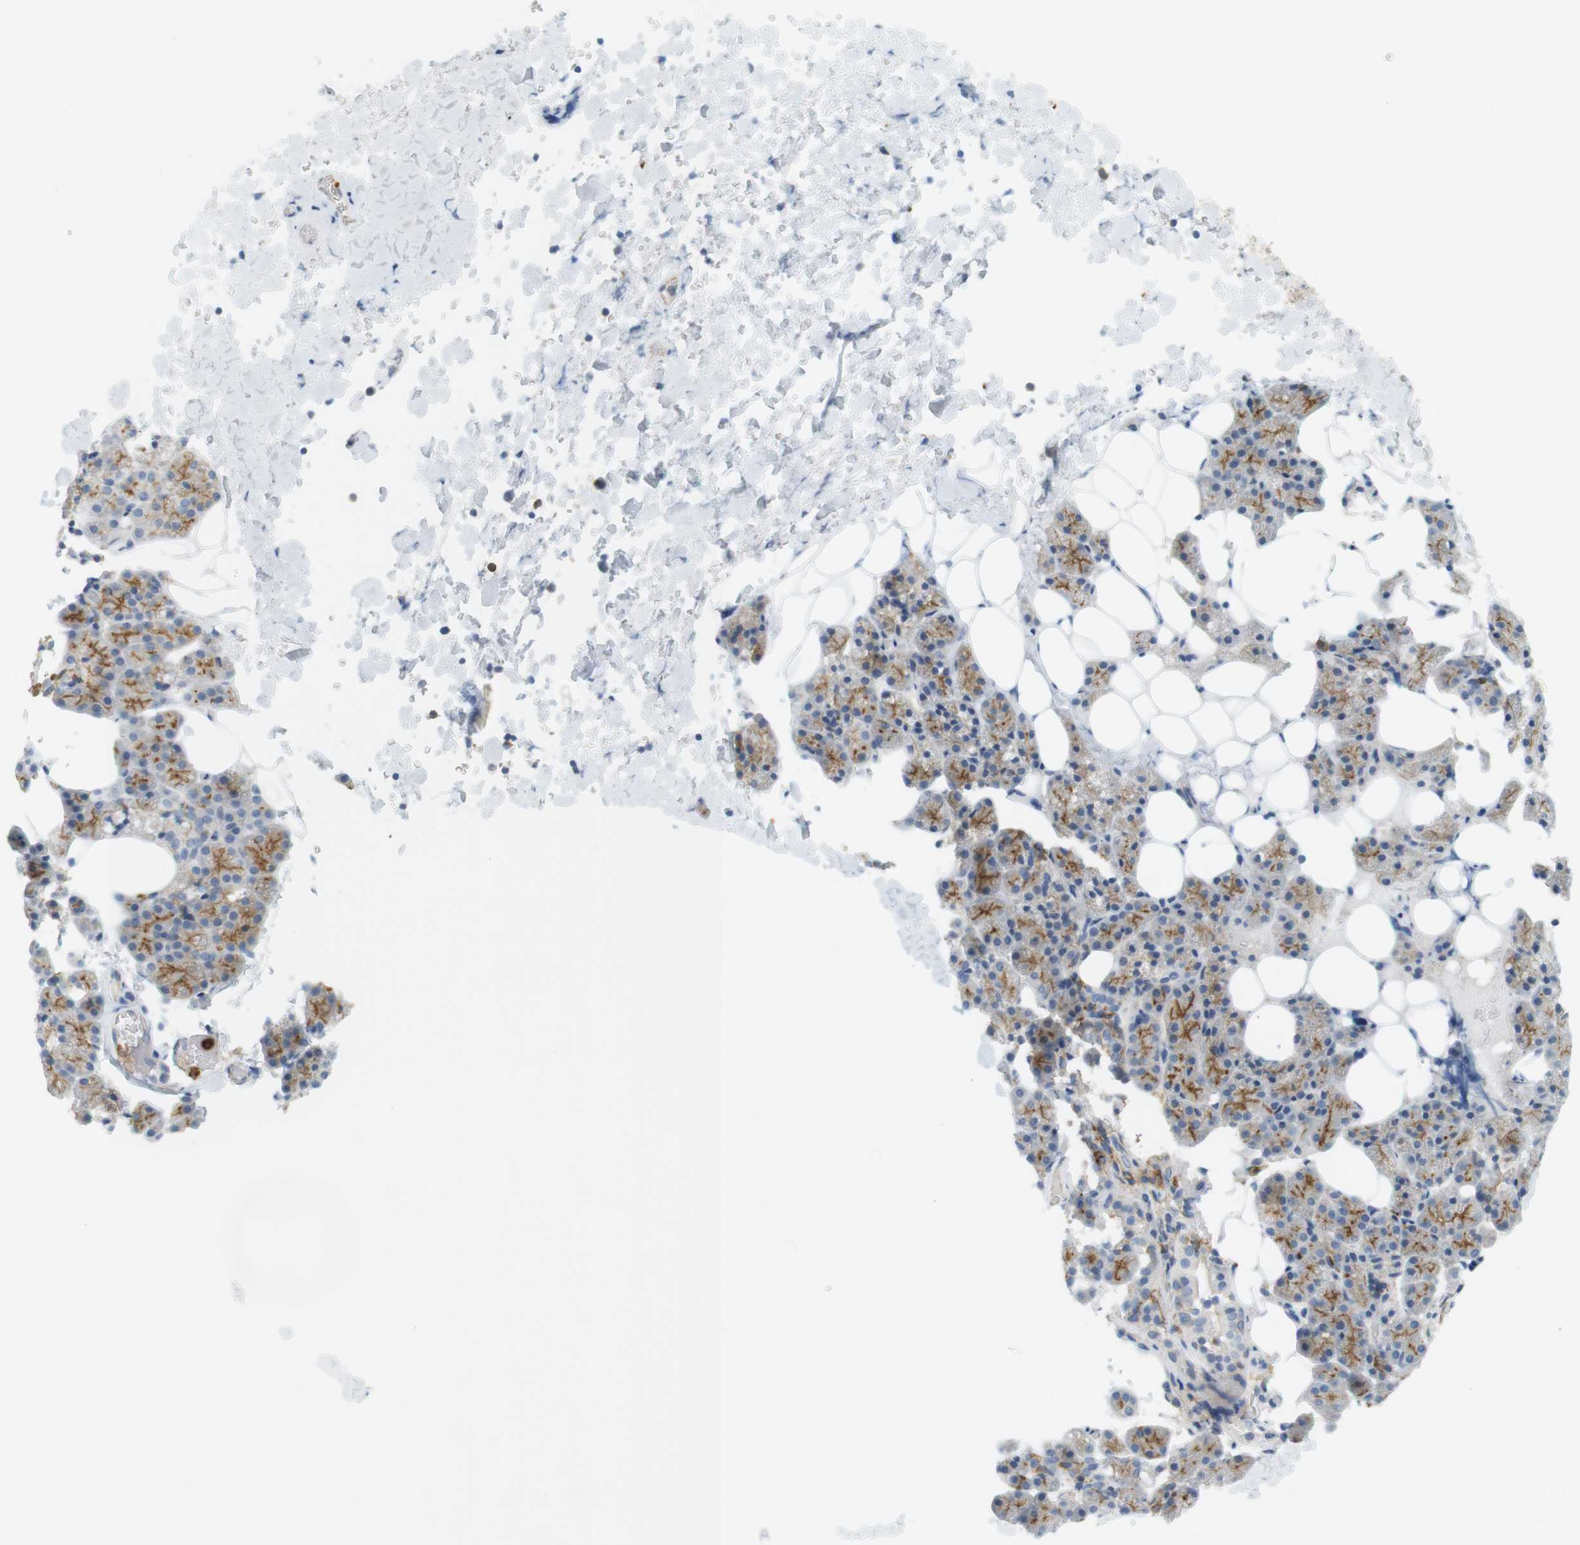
{"staining": {"intensity": "moderate", "quantity": "25%-75%", "location": "cytoplasmic/membranous"}, "tissue": "salivary gland", "cell_type": "Glandular cells", "image_type": "normal", "snomed": [{"axis": "morphology", "description": "Normal tissue, NOS"}, {"axis": "topography", "description": "Lymph node"}, {"axis": "topography", "description": "Salivary gland"}], "caption": "A histopathology image of salivary gland stained for a protein exhibits moderate cytoplasmic/membranous brown staining in glandular cells. (brown staining indicates protein expression, while blue staining denotes nuclei).", "gene": "SIRPA", "patient": {"sex": "male", "age": 8}}